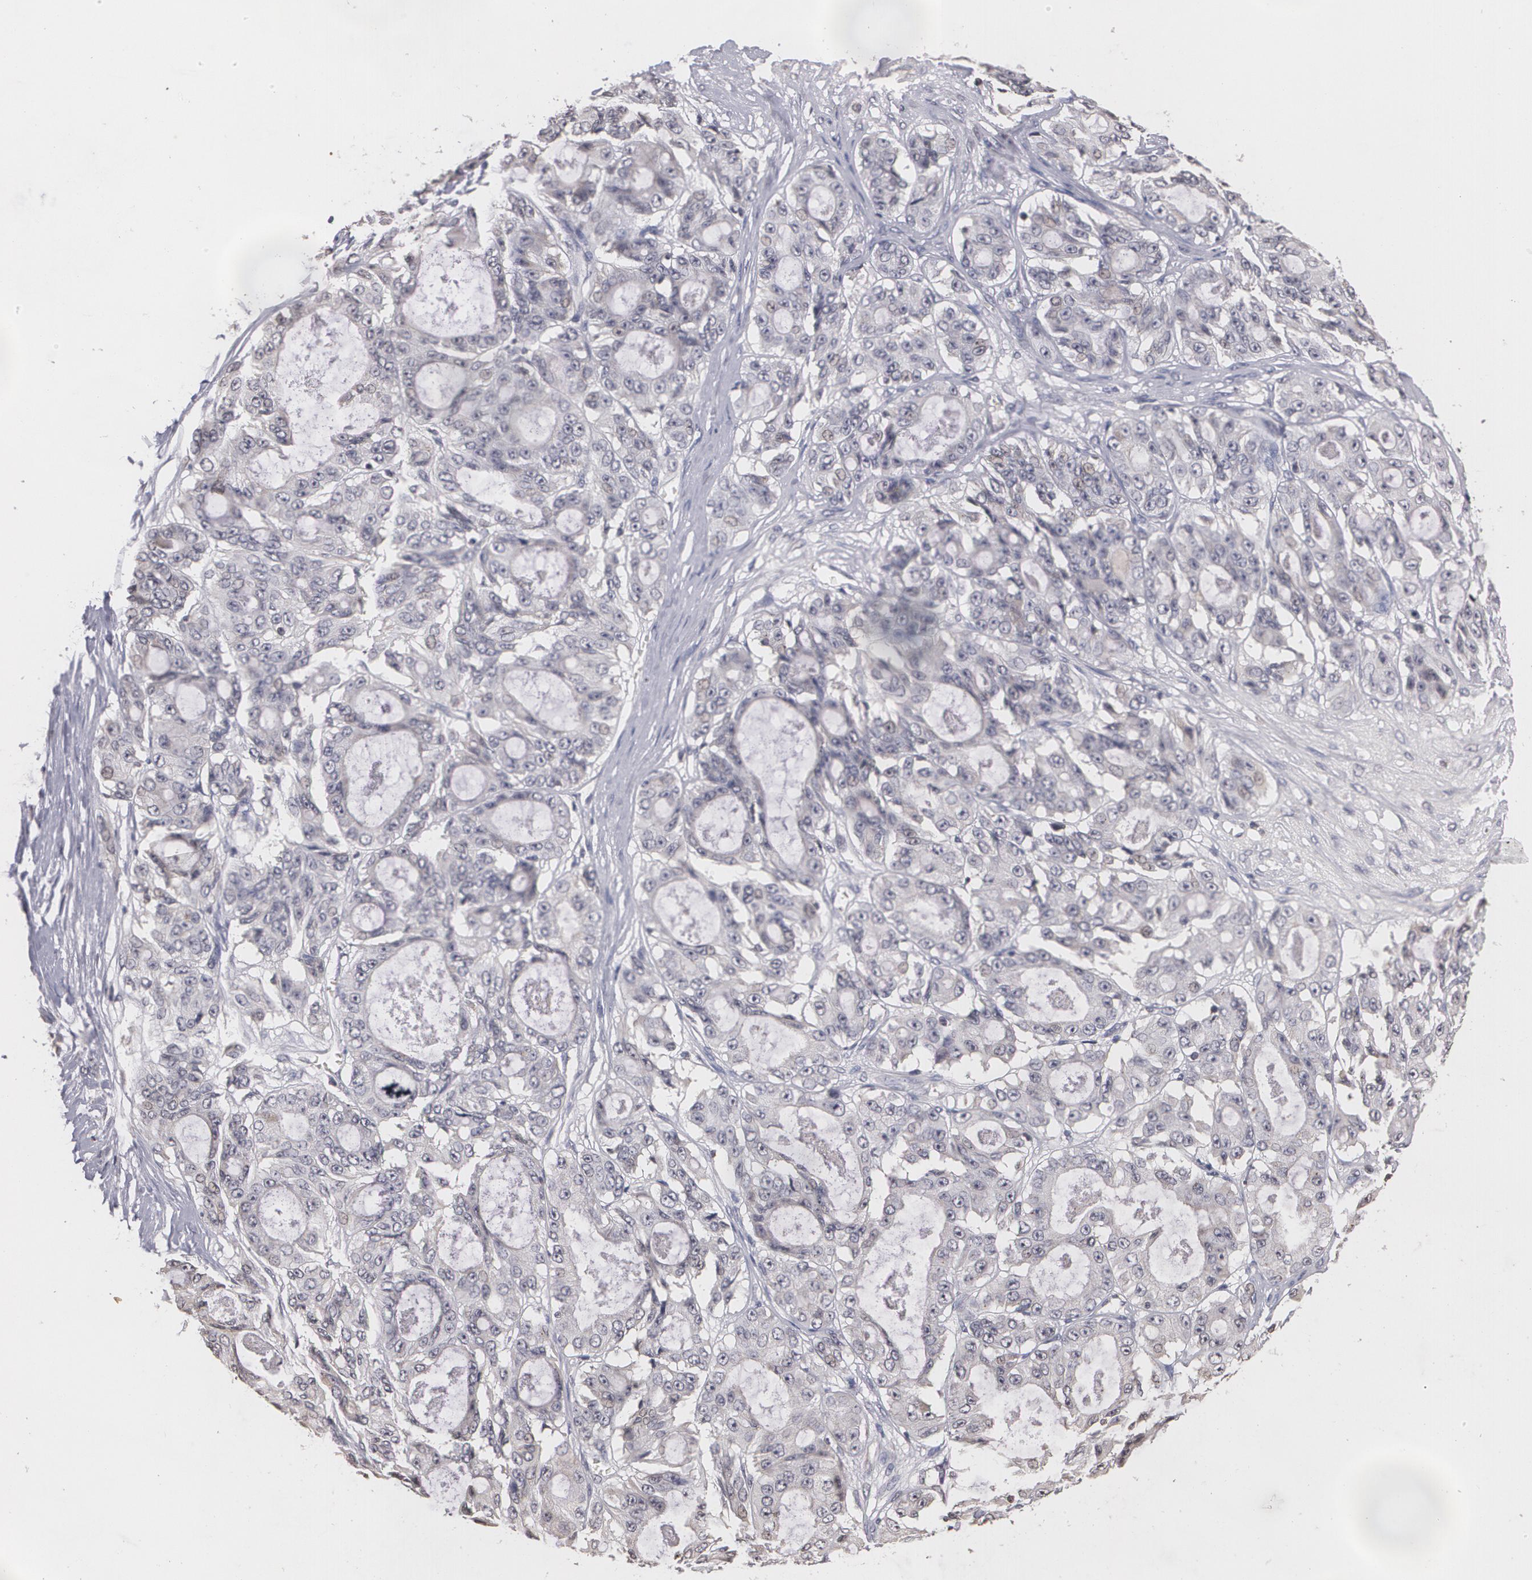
{"staining": {"intensity": "negative", "quantity": "none", "location": "none"}, "tissue": "ovarian cancer", "cell_type": "Tumor cells", "image_type": "cancer", "snomed": [{"axis": "morphology", "description": "Carcinoma, endometroid"}, {"axis": "topography", "description": "Ovary"}], "caption": "Protein analysis of ovarian cancer (endometroid carcinoma) exhibits no significant positivity in tumor cells.", "gene": "THRB", "patient": {"sex": "female", "age": 61}}